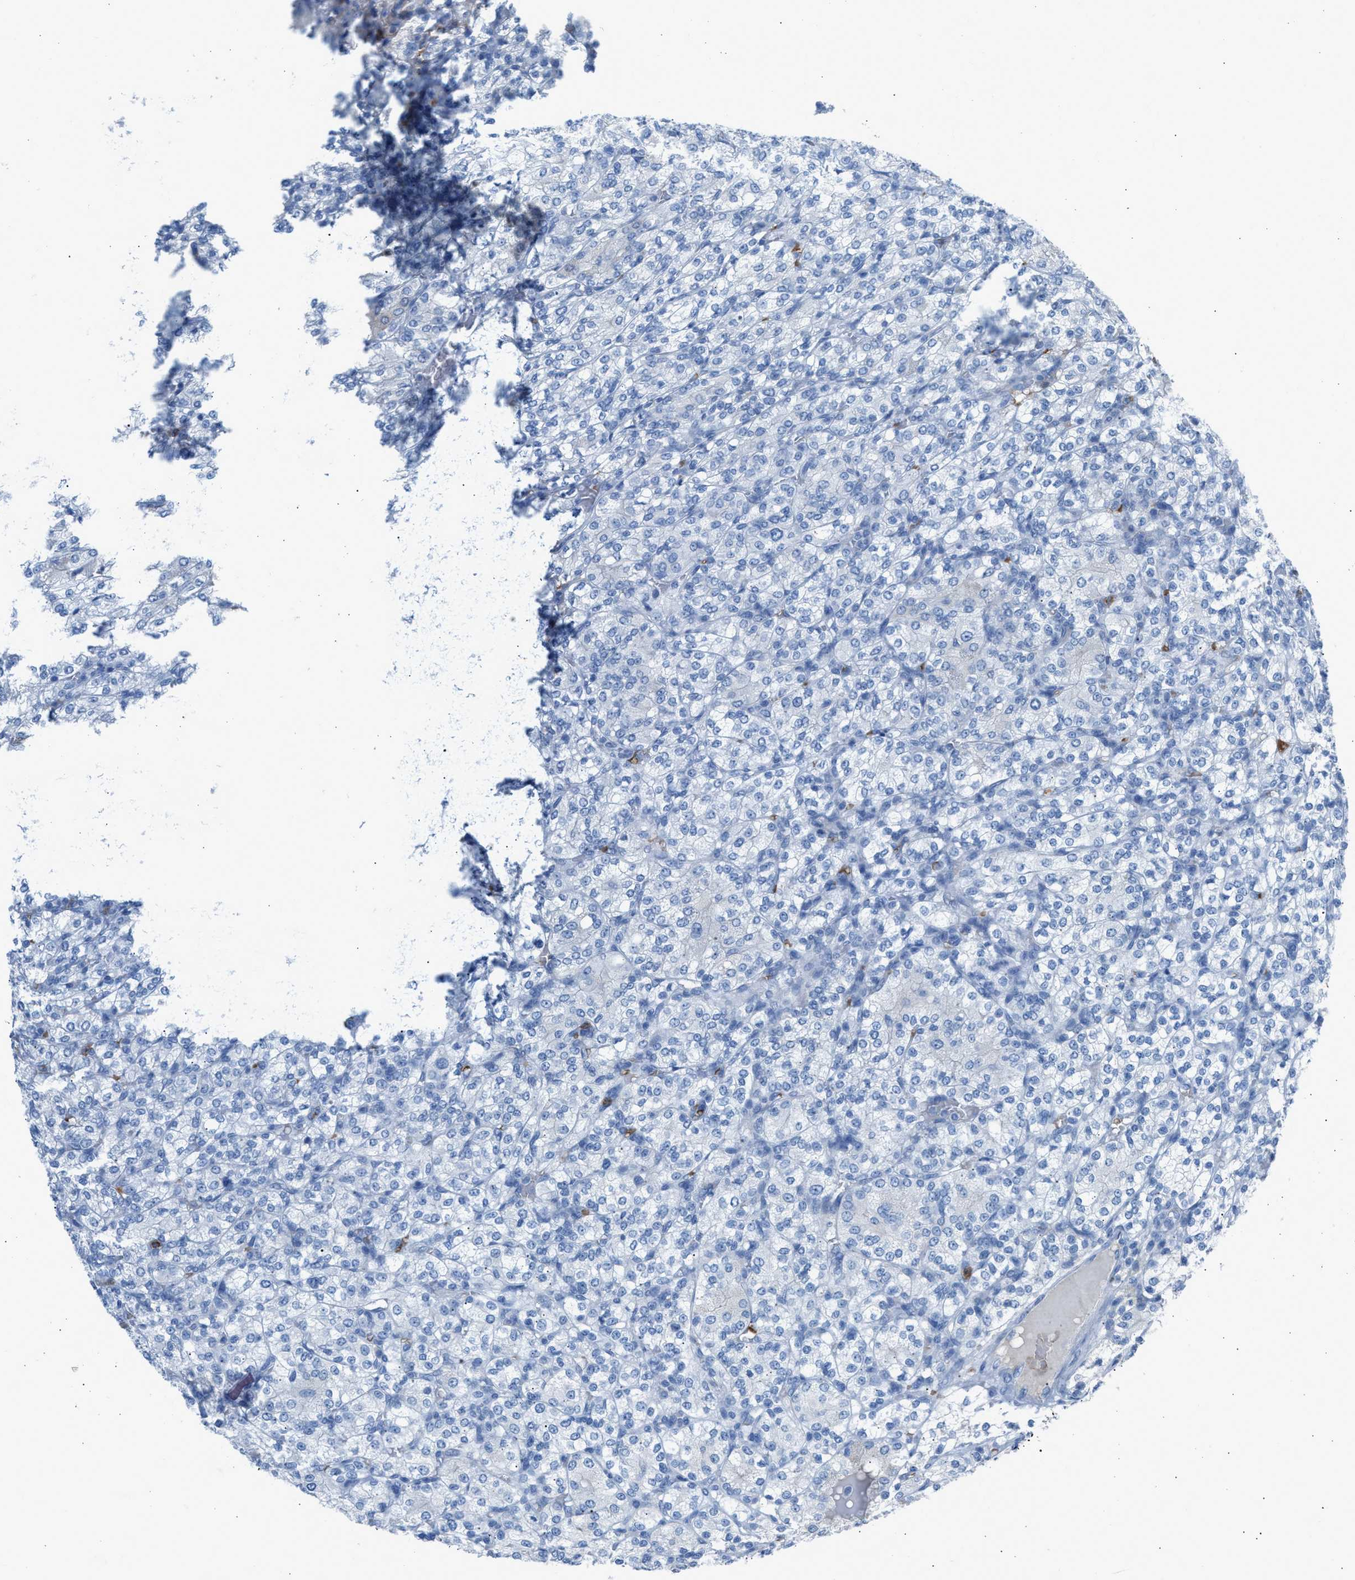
{"staining": {"intensity": "negative", "quantity": "none", "location": "none"}, "tissue": "renal cancer", "cell_type": "Tumor cells", "image_type": "cancer", "snomed": [{"axis": "morphology", "description": "Adenocarcinoma, NOS"}, {"axis": "topography", "description": "Kidney"}], "caption": "Image shows no protein staining in tumor cells of renal cancer (adenocarcinoma) tissue.", "gene": "CFAP77", "patient": {"sex": "male", "age": 77}}